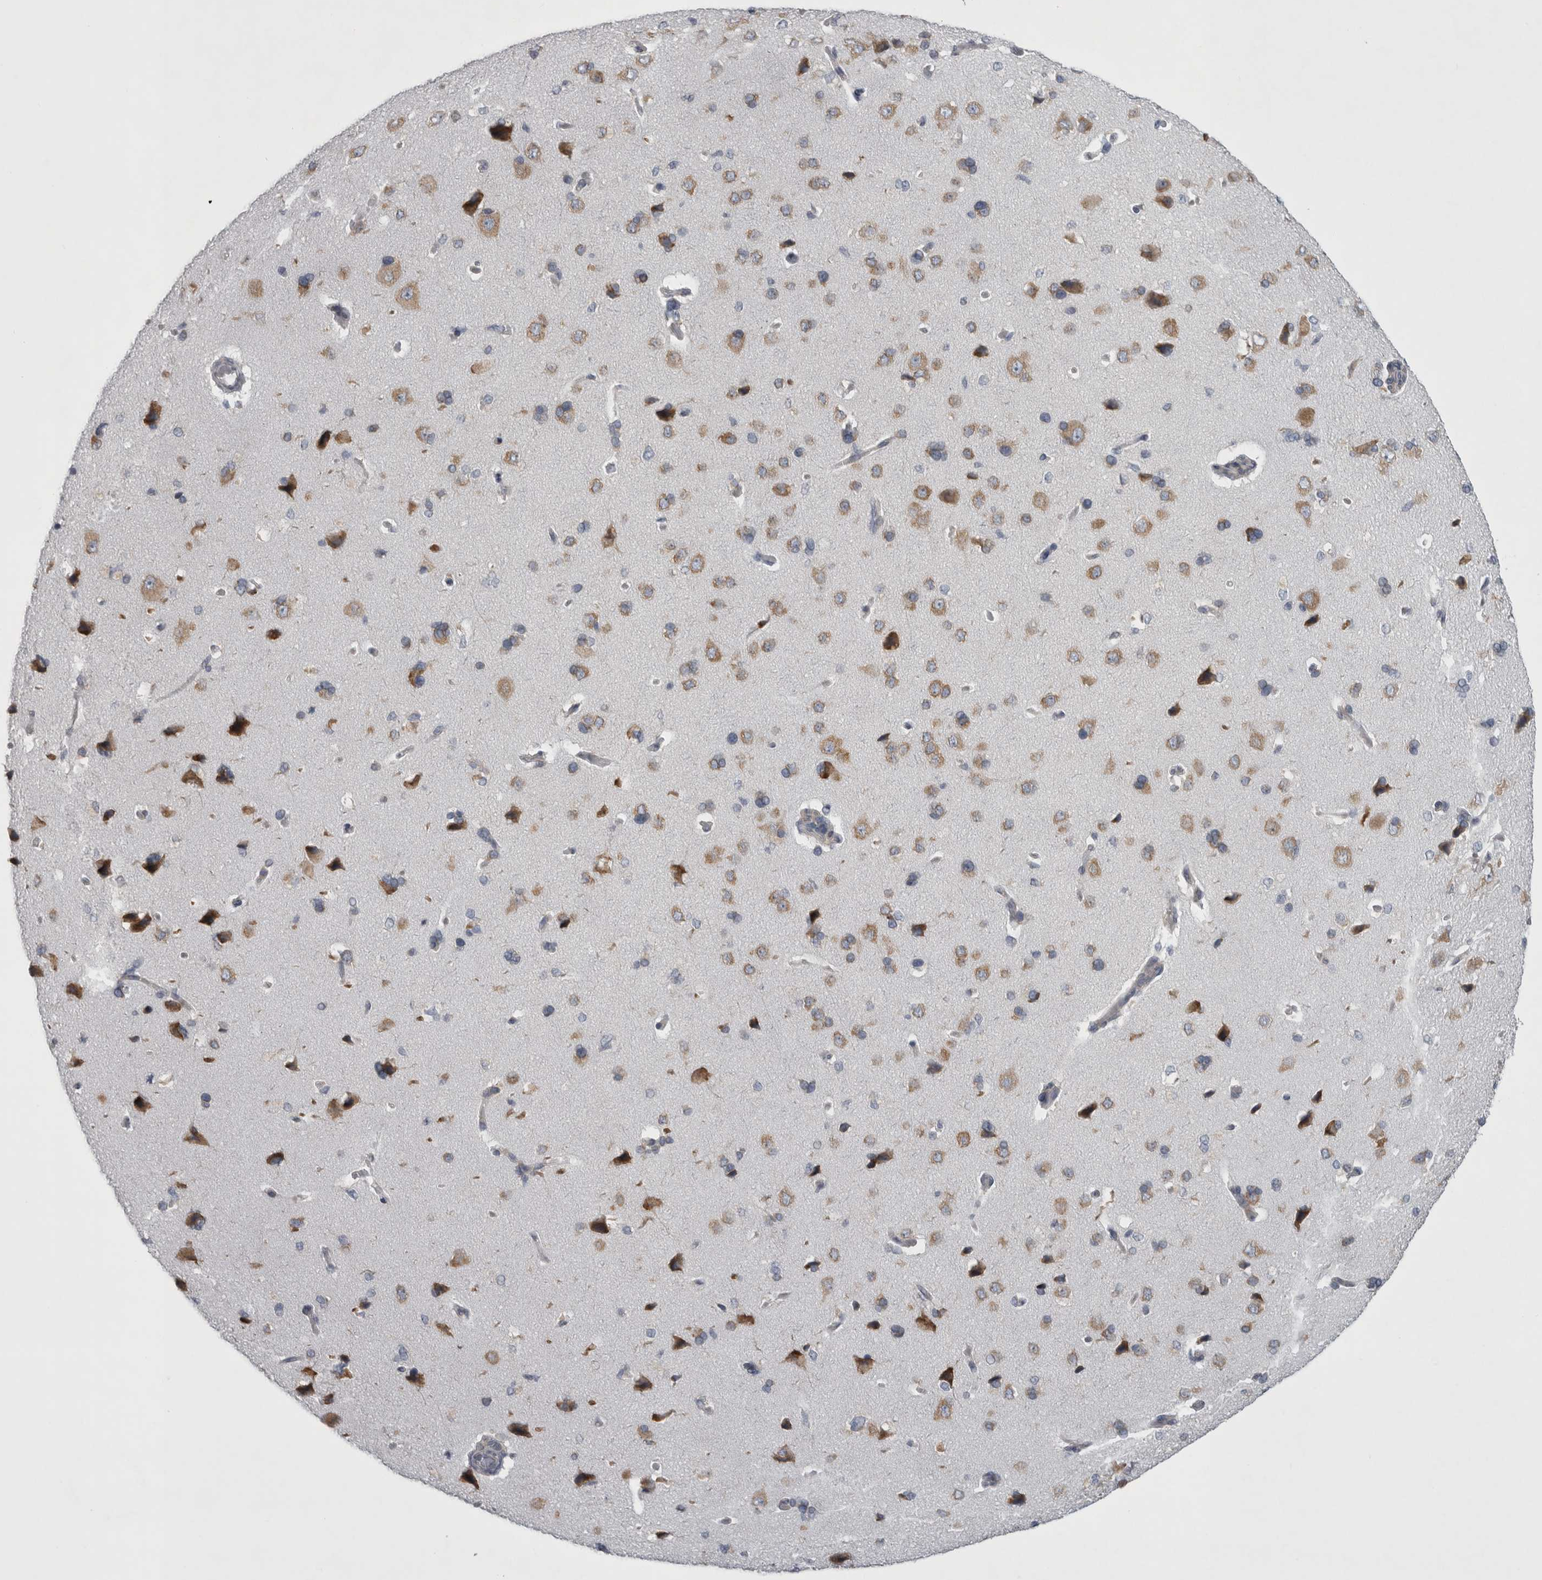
{"staining": {"intensity": "negative", "quantity": "none", "location": "none"}, "tissue": "cerebral cortex", "cell_type": "Endothelial cells", "image_type": "normal", "snomed": [{"axis": "morphology", "description": "Normal tissue, NOS"}, {"axis": "topography", "description": "Cerebral cortex"}], "caption": "IHC histopathology image of benign cerebral cortex: human cerebral cortex stained with DAB (3,3'-diaminobenzidine) demonstrates no significant protein positivity in endothelial cells.", "gene": "PRRC2C", "patient": {"sex": "male", "age": 62}}